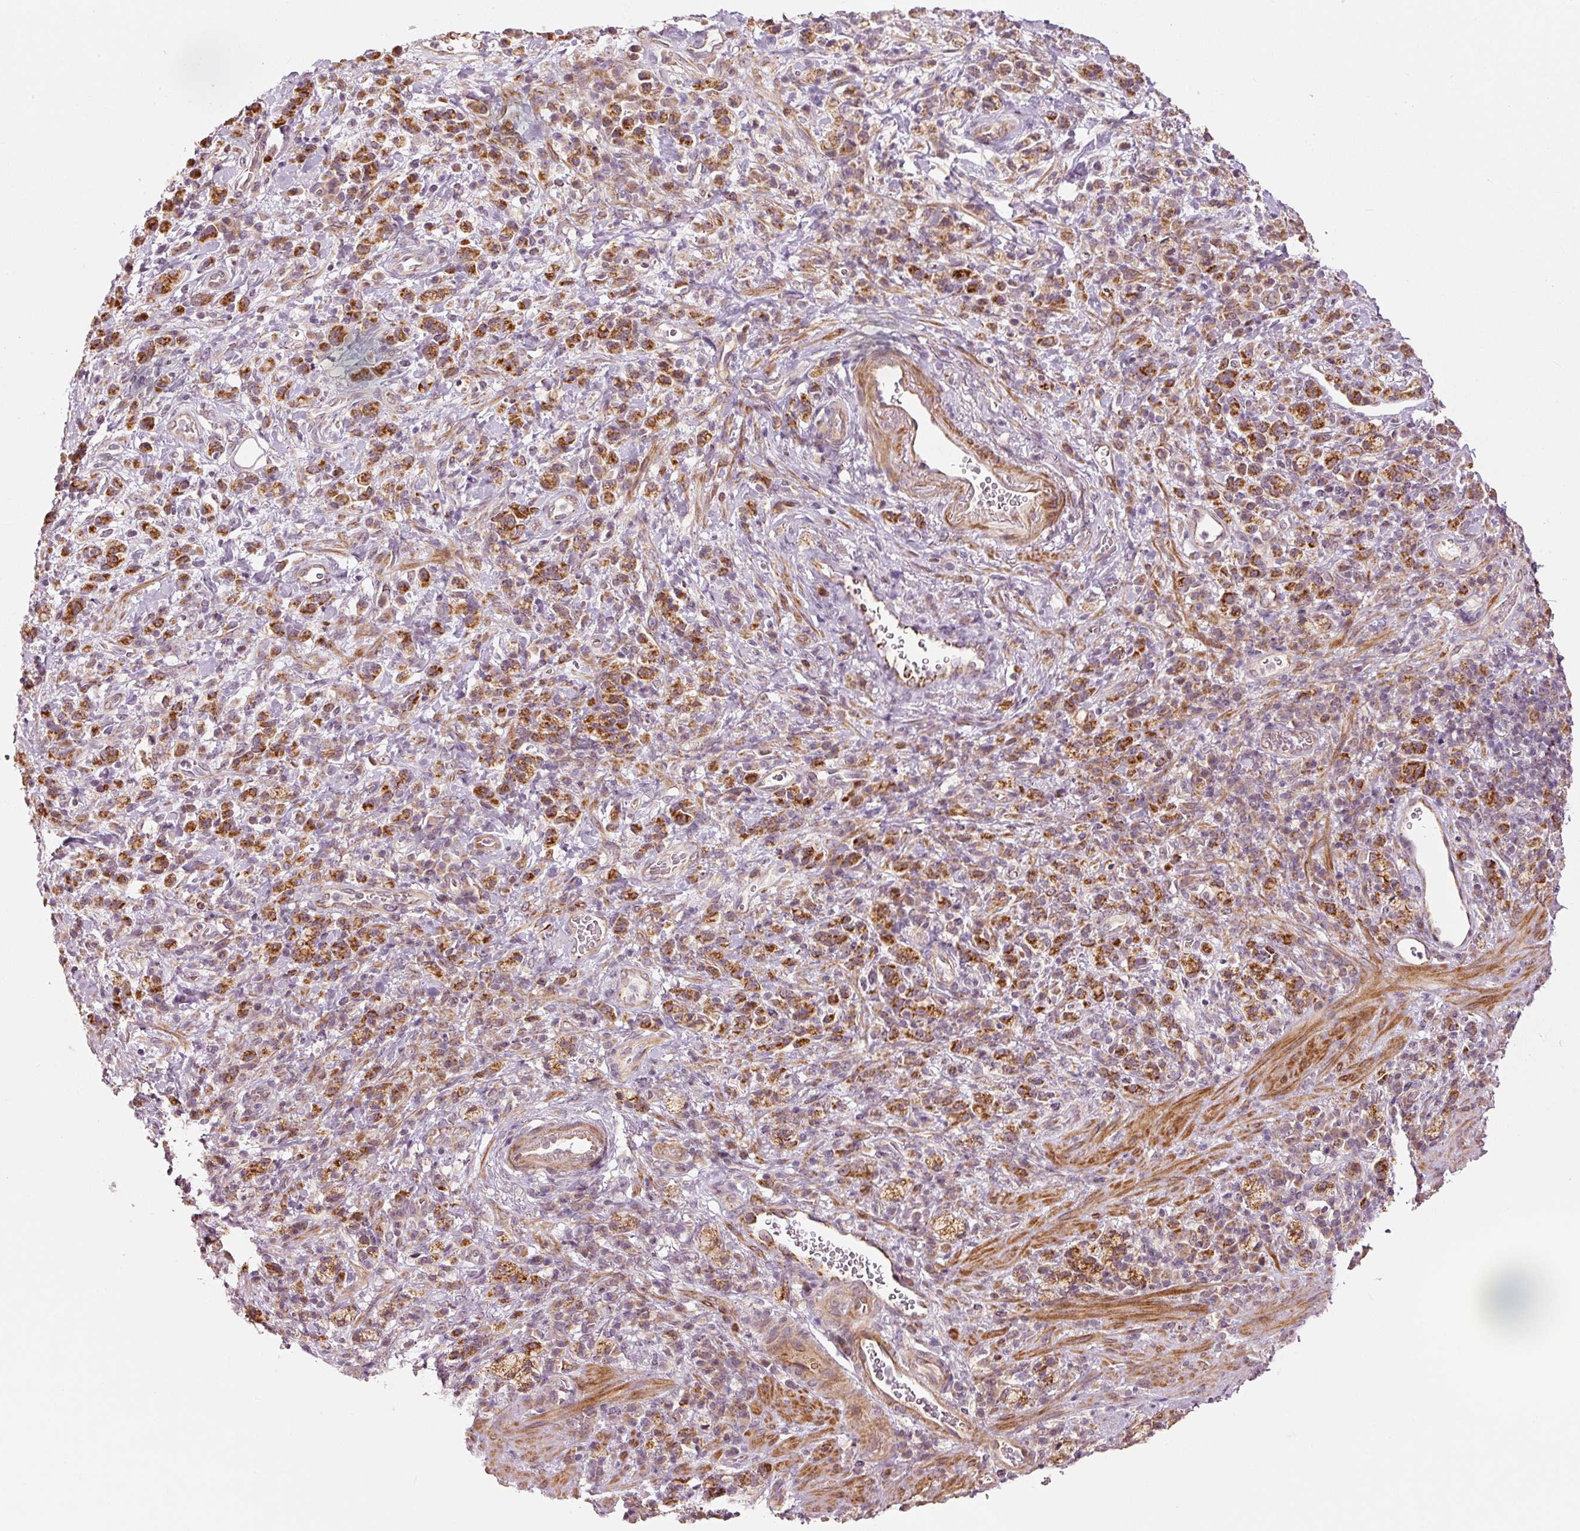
{"staining": {"intensity": "strong", "quantity": ">75%", "location": "cytoplasmic/membranous"}, "tissue": "stomach cancer", "cell_type": "Tumor cells", "image_type": "cancer", "snomed": [{"axis": "morphology", "description": "Adenocarcinoma, NOS"}, {"axis": "topography", "description": "Stomach"}], "caption": "Immunohistochemical staining of human stomach cancer reveals strong cytoplasmic/membranous protein expression in about >75% of tumor cells. (IHC, brightfield microscopy, high magnification).", "gene": "ARHGAP22", "patient": {"sex": "male", "age": 77}}